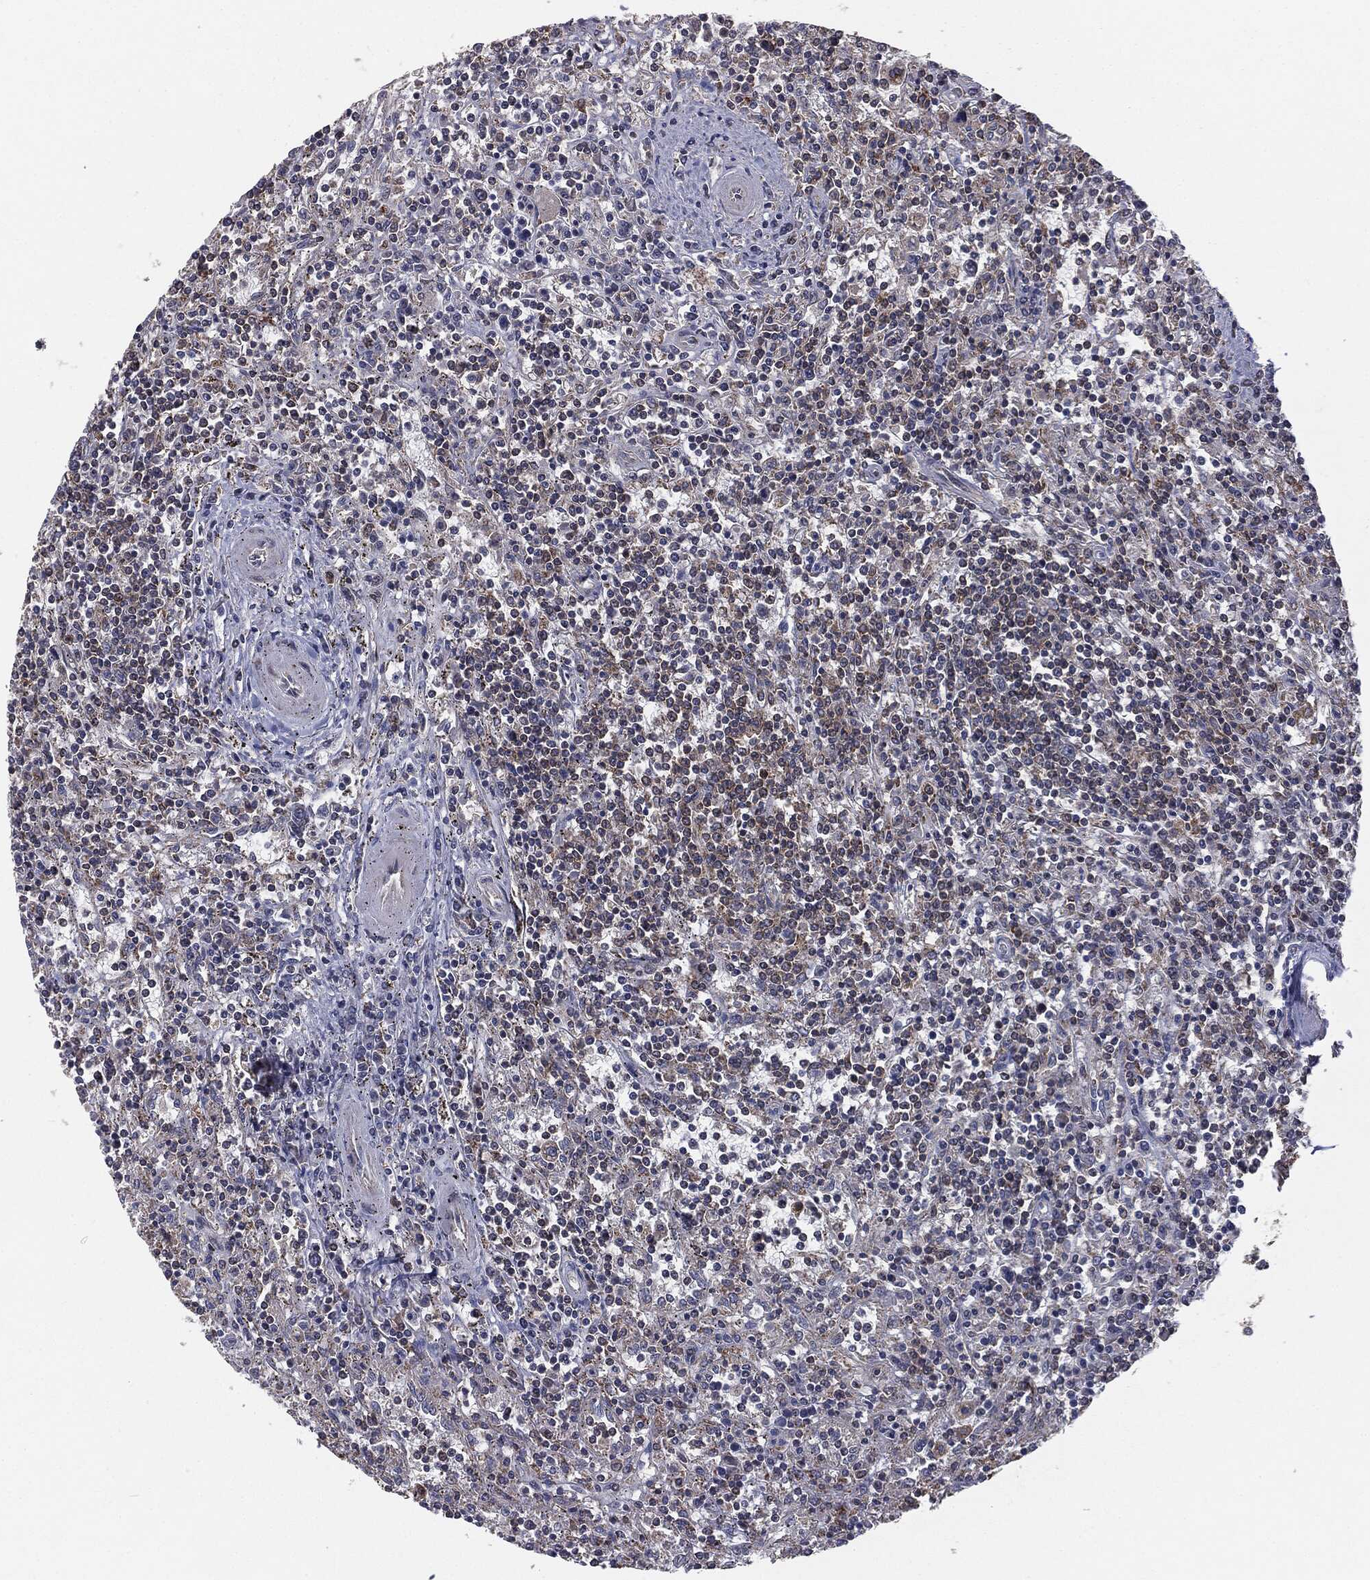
{"staining": {"intensity": "negative", "quantity": "none", "location": "none"}, "tissue": "lymphoma", "cell_type": "Tumor cells", "image_type": "cancer", "snomed": [{"axis": "morphology", "description": "Malignant lymphoma, non-Hodgkin's type, Low grade"}, {"axis": "topography", "description": "Spleen"}], "caption": "Immunohistochemical staining of lymphoma shows no significant positivity in tumor cells. (DAB (3,3'-diaminobenzidine) immunohistochemistry with hematoxylin counter stain).", "gene": "MTOR", "patient": {"sex": "male", "age": 62}}